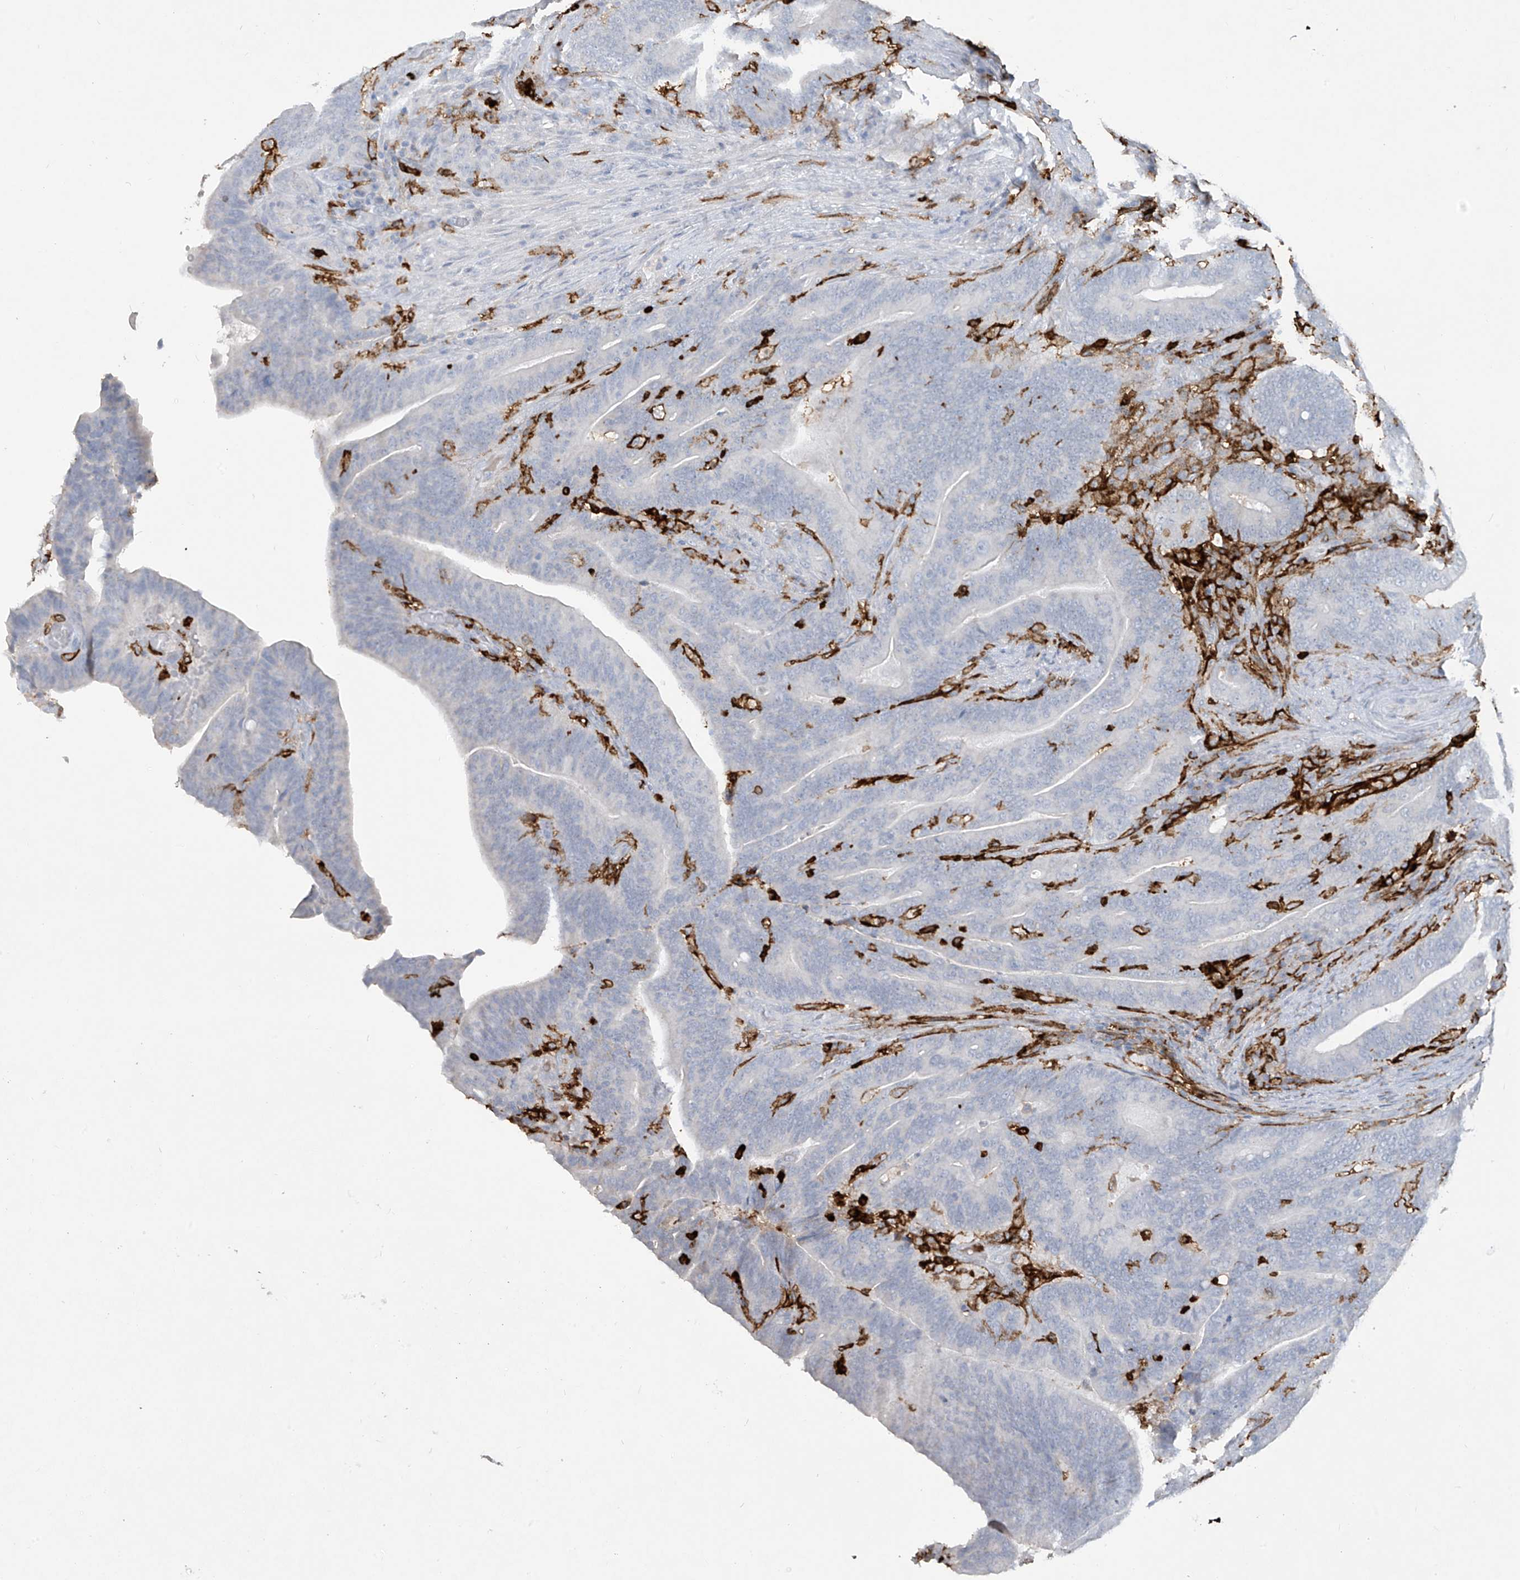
{"staining": {"intensity": "negative", "quantity": "none", "location": "none"}, "tissue": "colorectal cancer", "cell_type": "Tumor cells", "image_type": "cancer", "snomed": [{"axis": "morphology", "description": "Normal tissue, NOS"}, {"axis": "morphology", "description": "Adenocarcinoma, NOS"}, {"axis": "topography", "description": "Colon"}], "caption": "This is a micrograph of IHC staining of colorectal cancer, which shows no expression in tumor cells.", "gene": "FCGR3A", "patient": {"sex": "female", "age": 66}}